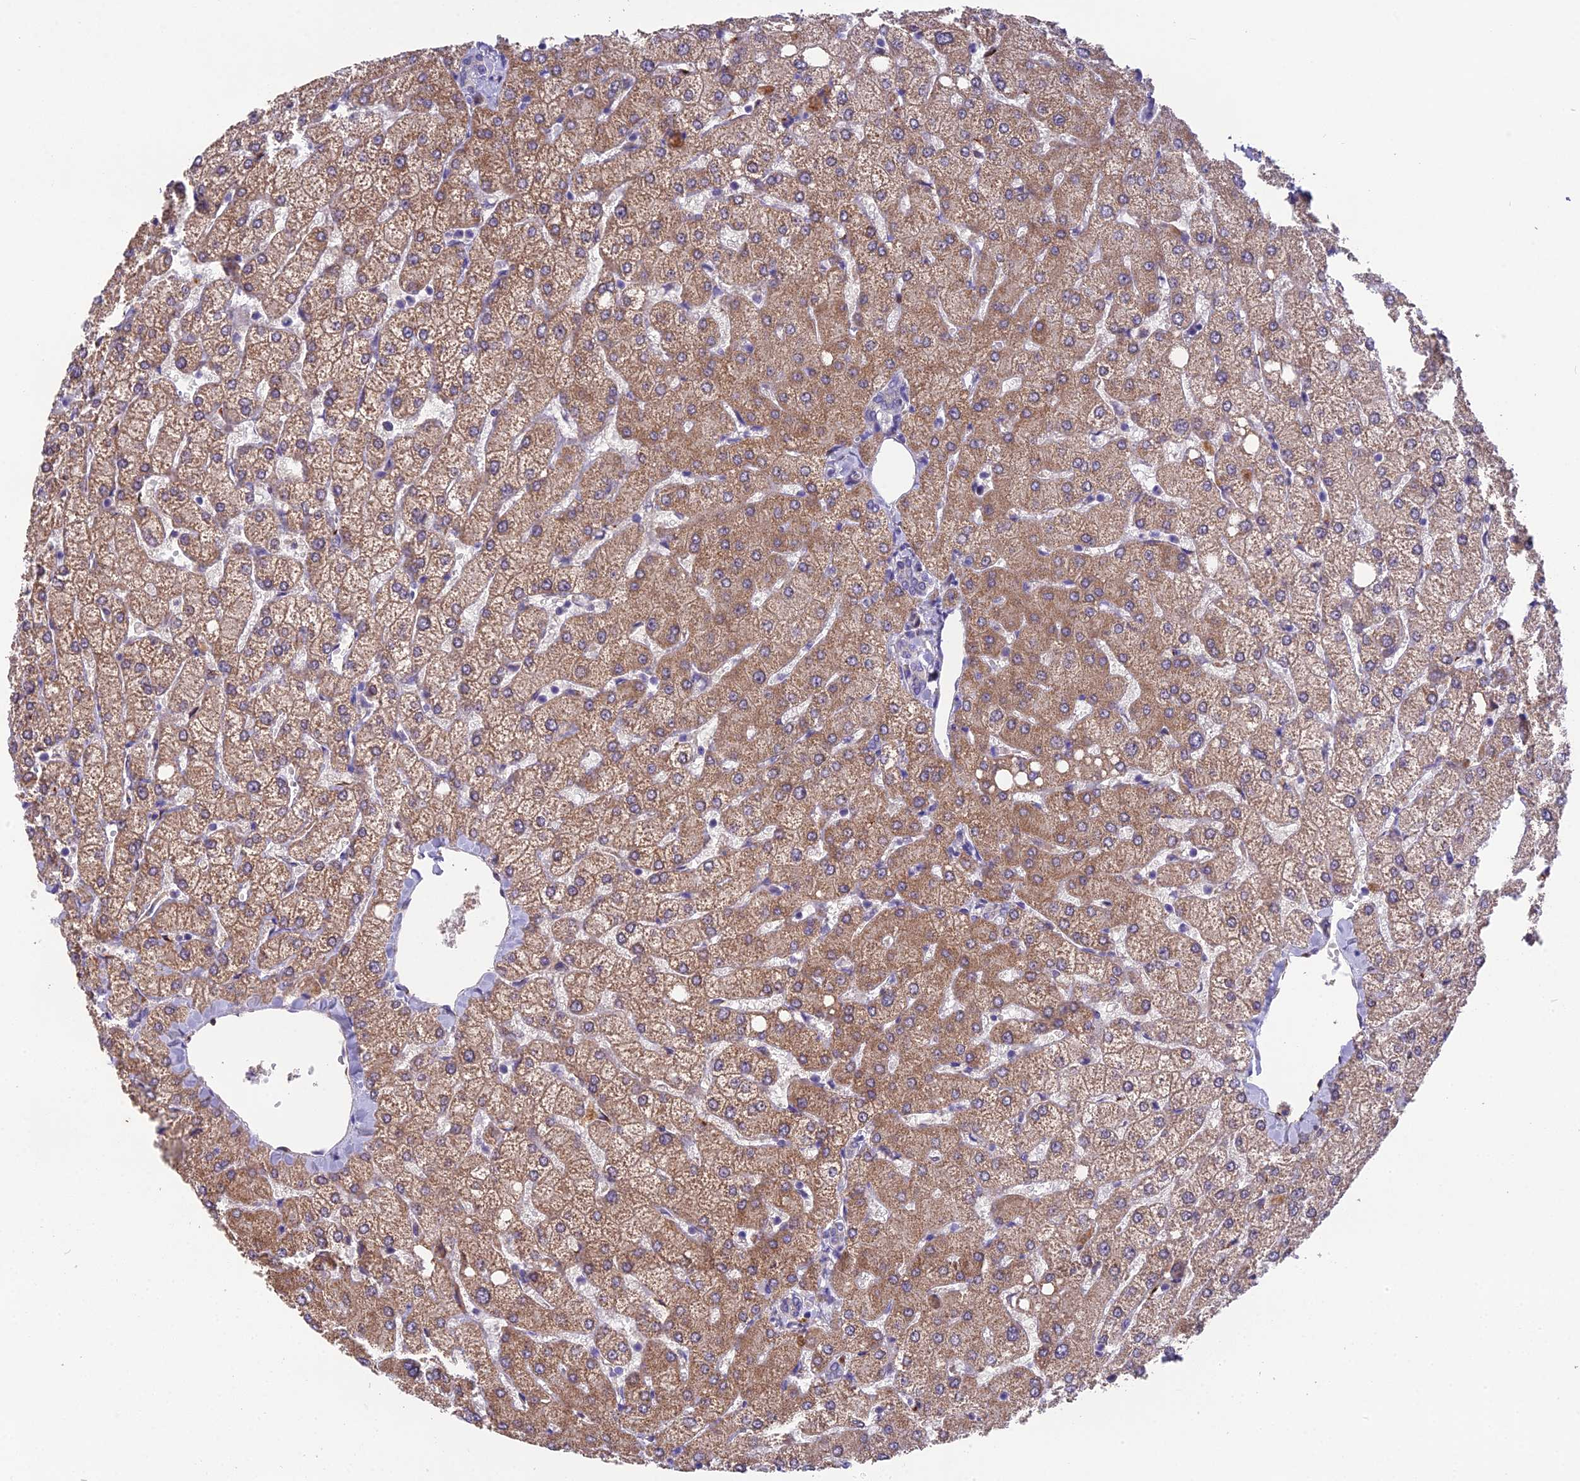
{"staining": {"intensity": "negative", "quantity": "none", "location": "none"}, "tissue": "liver", "cell_type": "Cholangiocytes", "image_type": "normal", "snomed": [{"axis": "morphology", "description": "Normal tissue, NOS"}, {"axis": "topography", "description": "Liver"}], "caption": "High magnification brightfield microscopy of normal liver stained with DAB (3,3'-diaminobenzidine) (brown) and counterstained with hematoxylin (blue): cholangiocytes show no significant expression.", "gene": "PUS10", "patient": {"sex": "female", "age": 54}}